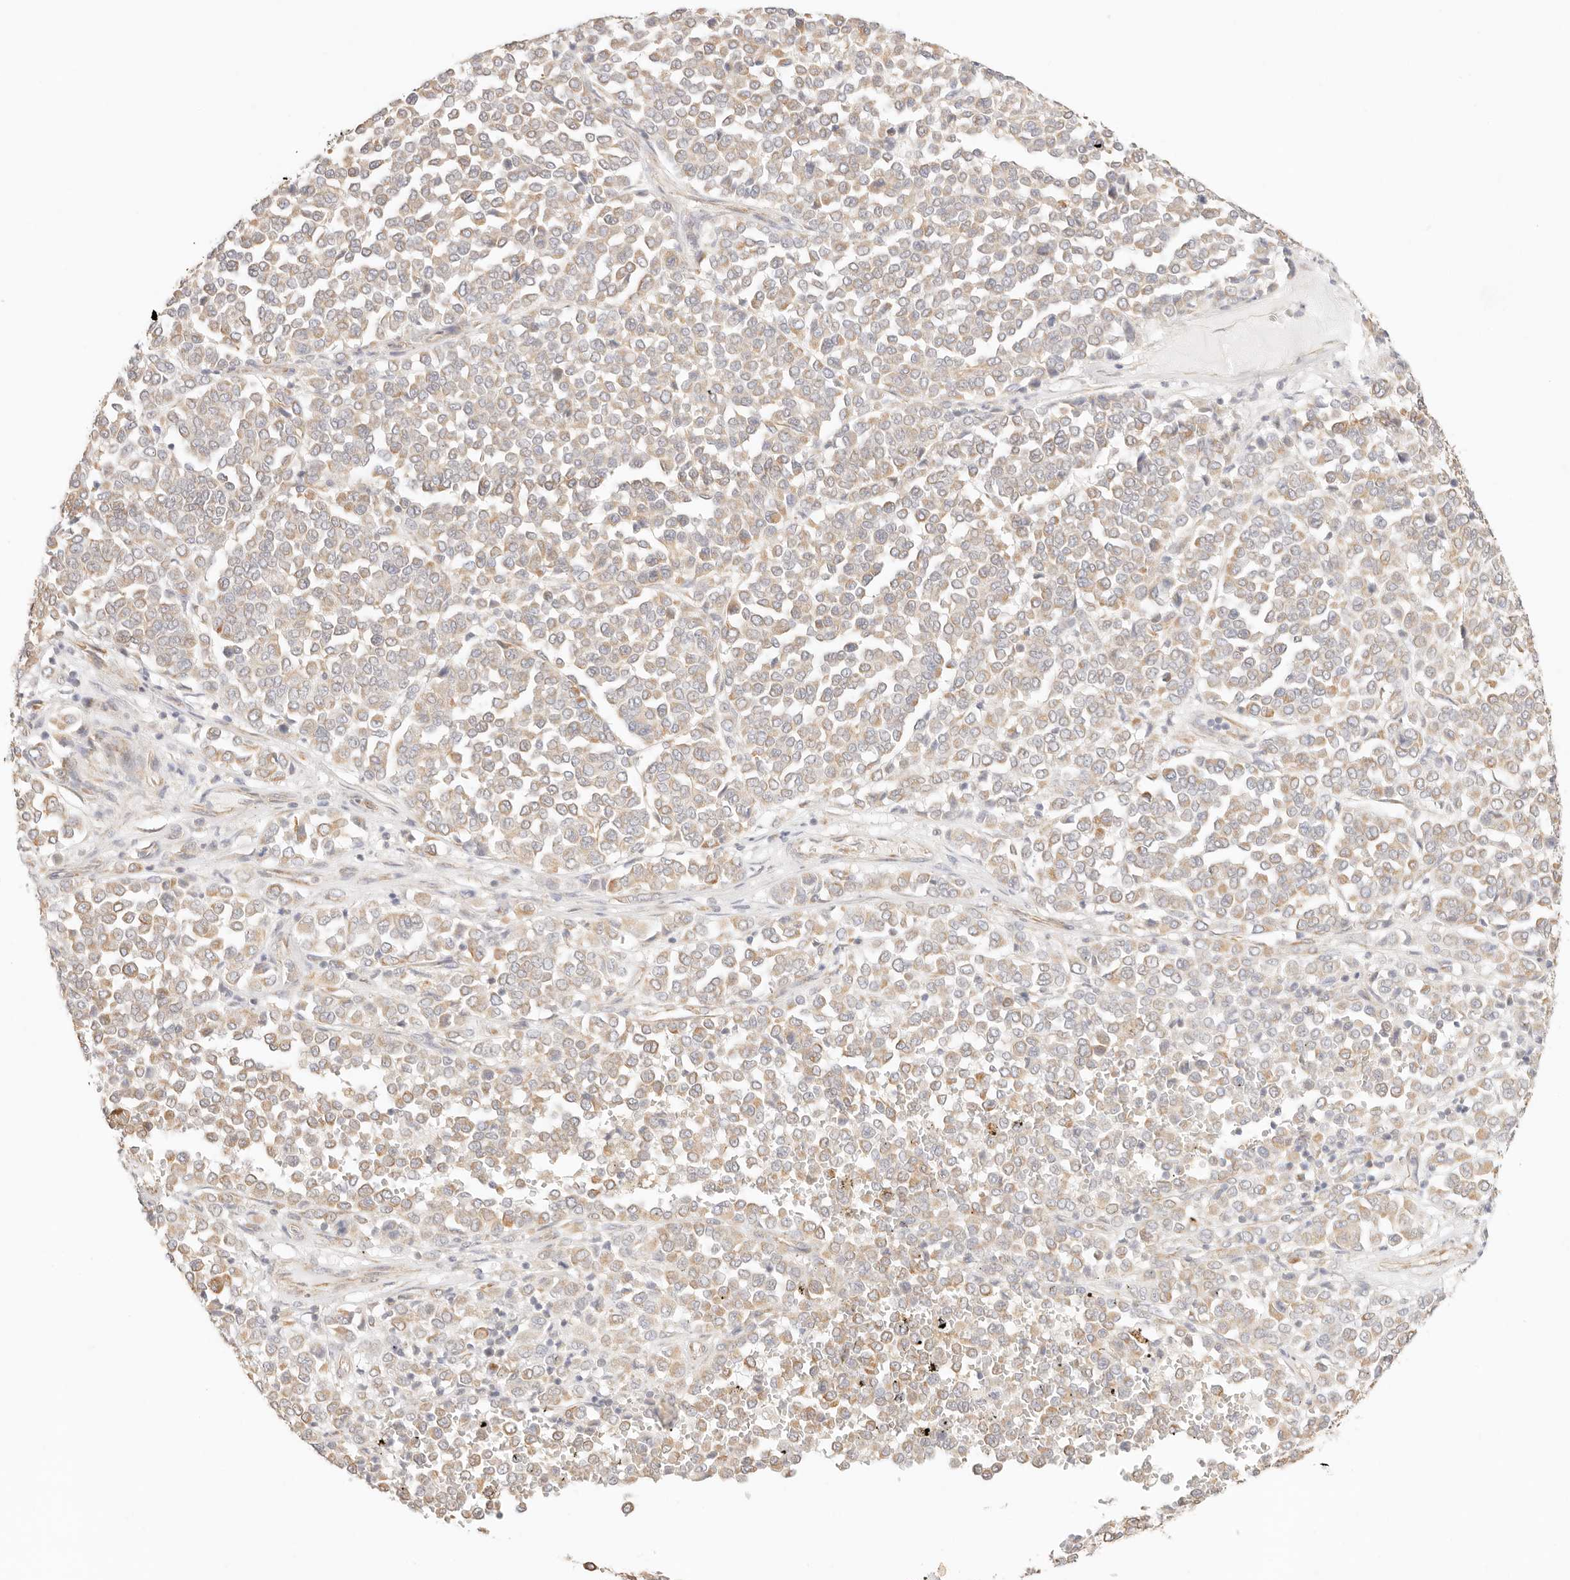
{"staining": {"intensity": "weak", "quantity": ">75%", "location": "cytoplasmic/membranous"}, "tissue": "melanoma", "cell_type": "Tumor cells", "image_type": "cancer", "snomed": [{"axis": "morphology", "description": "Malignant melanoma, Metastatic site"}, {"axis": "topography", "description": "Pancreas"}], "caption": "Human malignant melanoma (metastatic site) stained with a protein marker exhibits weak staining in tumor cells.", "gene": "ZC3H11A", "patient": {"sex": "female", "age": 30}}